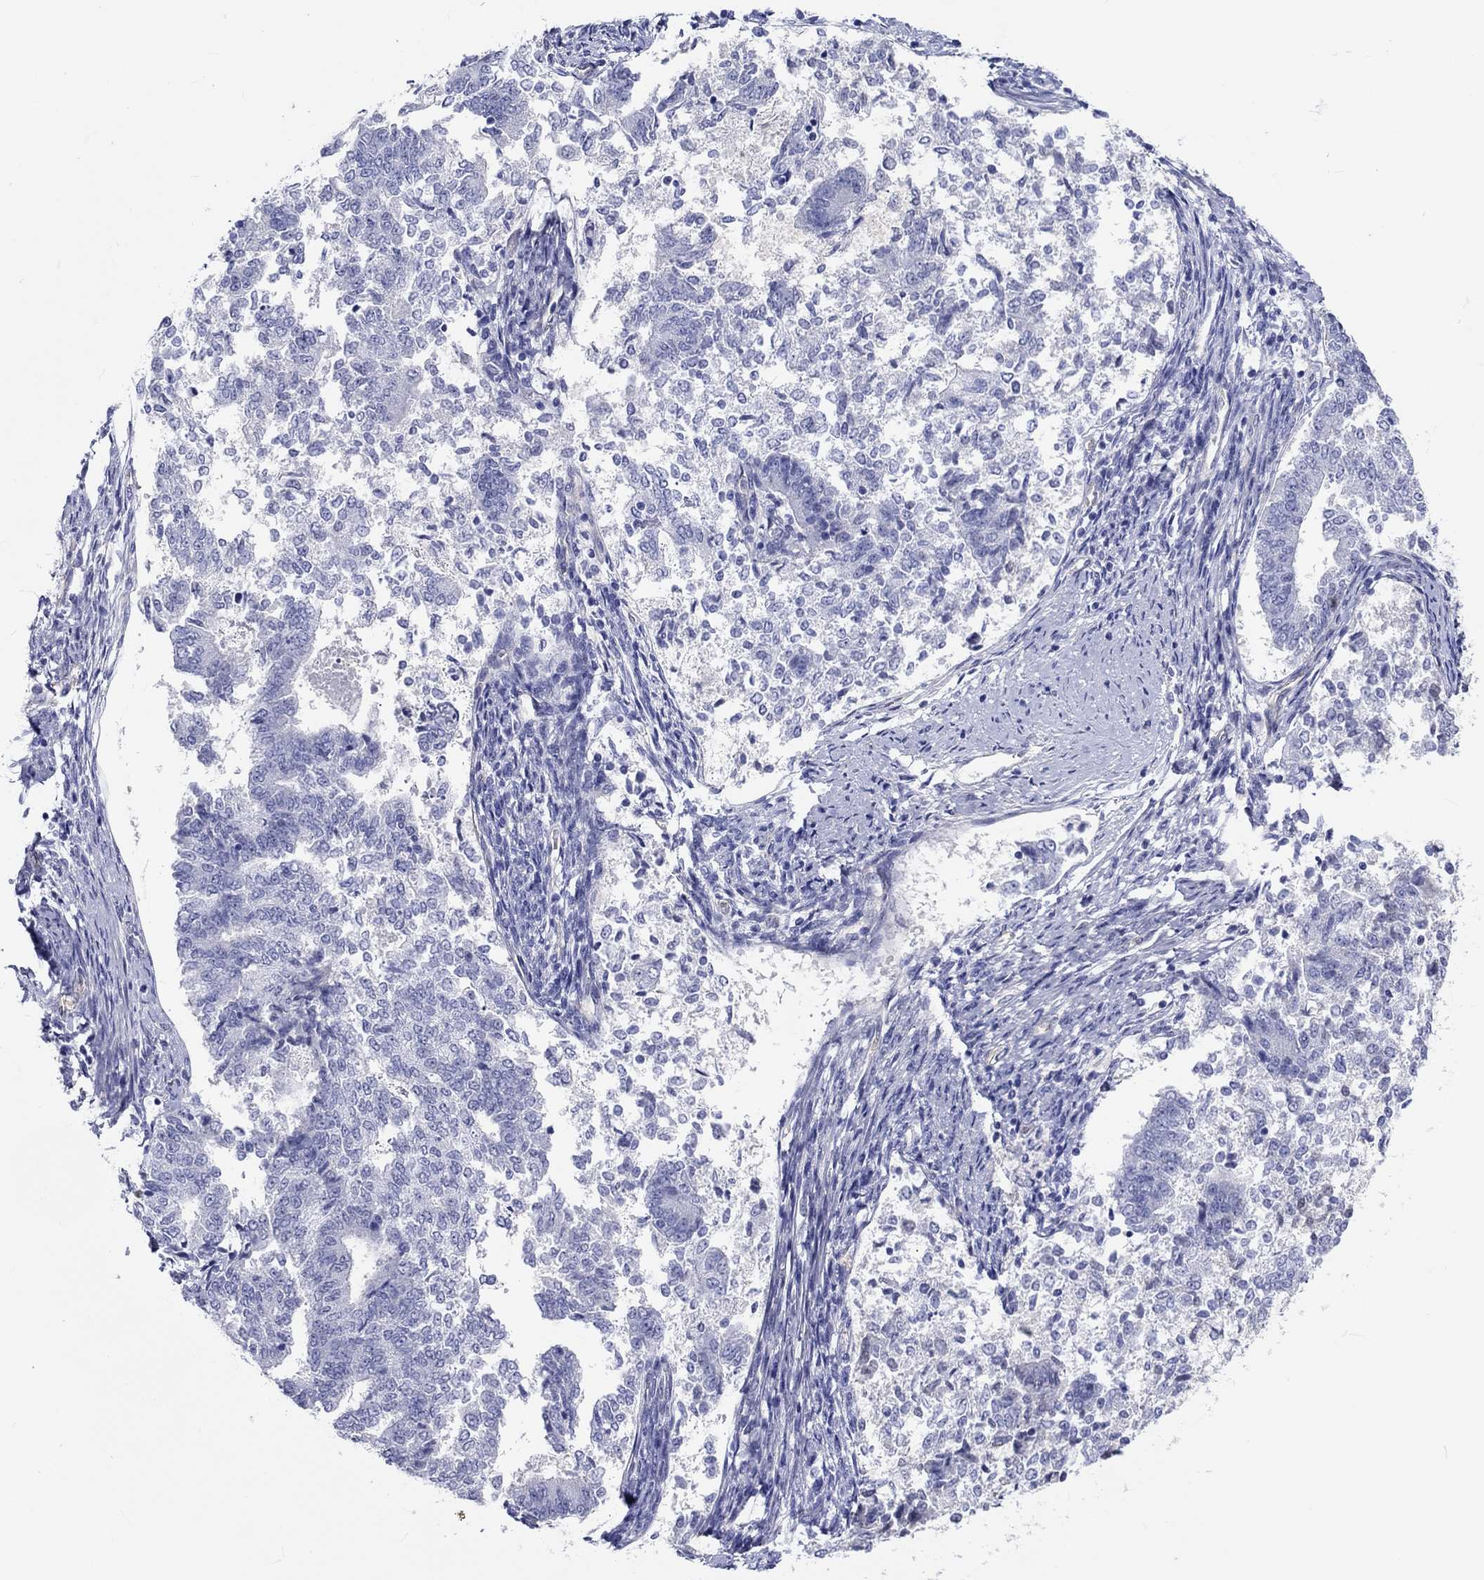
{"staining": {"intensity": "negative", "quantity": "none", "location": "none"}, "tissue": "endometrial cancer", "cell_type": "Tumor cells", "image_type": "cancer", "snomed": [{"axis": "morphology", "description": "Adenocarcinoma, NOS"}, {"axis": "topography", "description": "Endometrium"}], "caption": "Micrograph shows no protein positivity in tumor cells of endometrial cancer (adenocarcinoma) tissue. (DAB IHC with hematoxylin counter stain).", "gene": "CDY2B", "patient": {"sex": "female", "age": 65}}